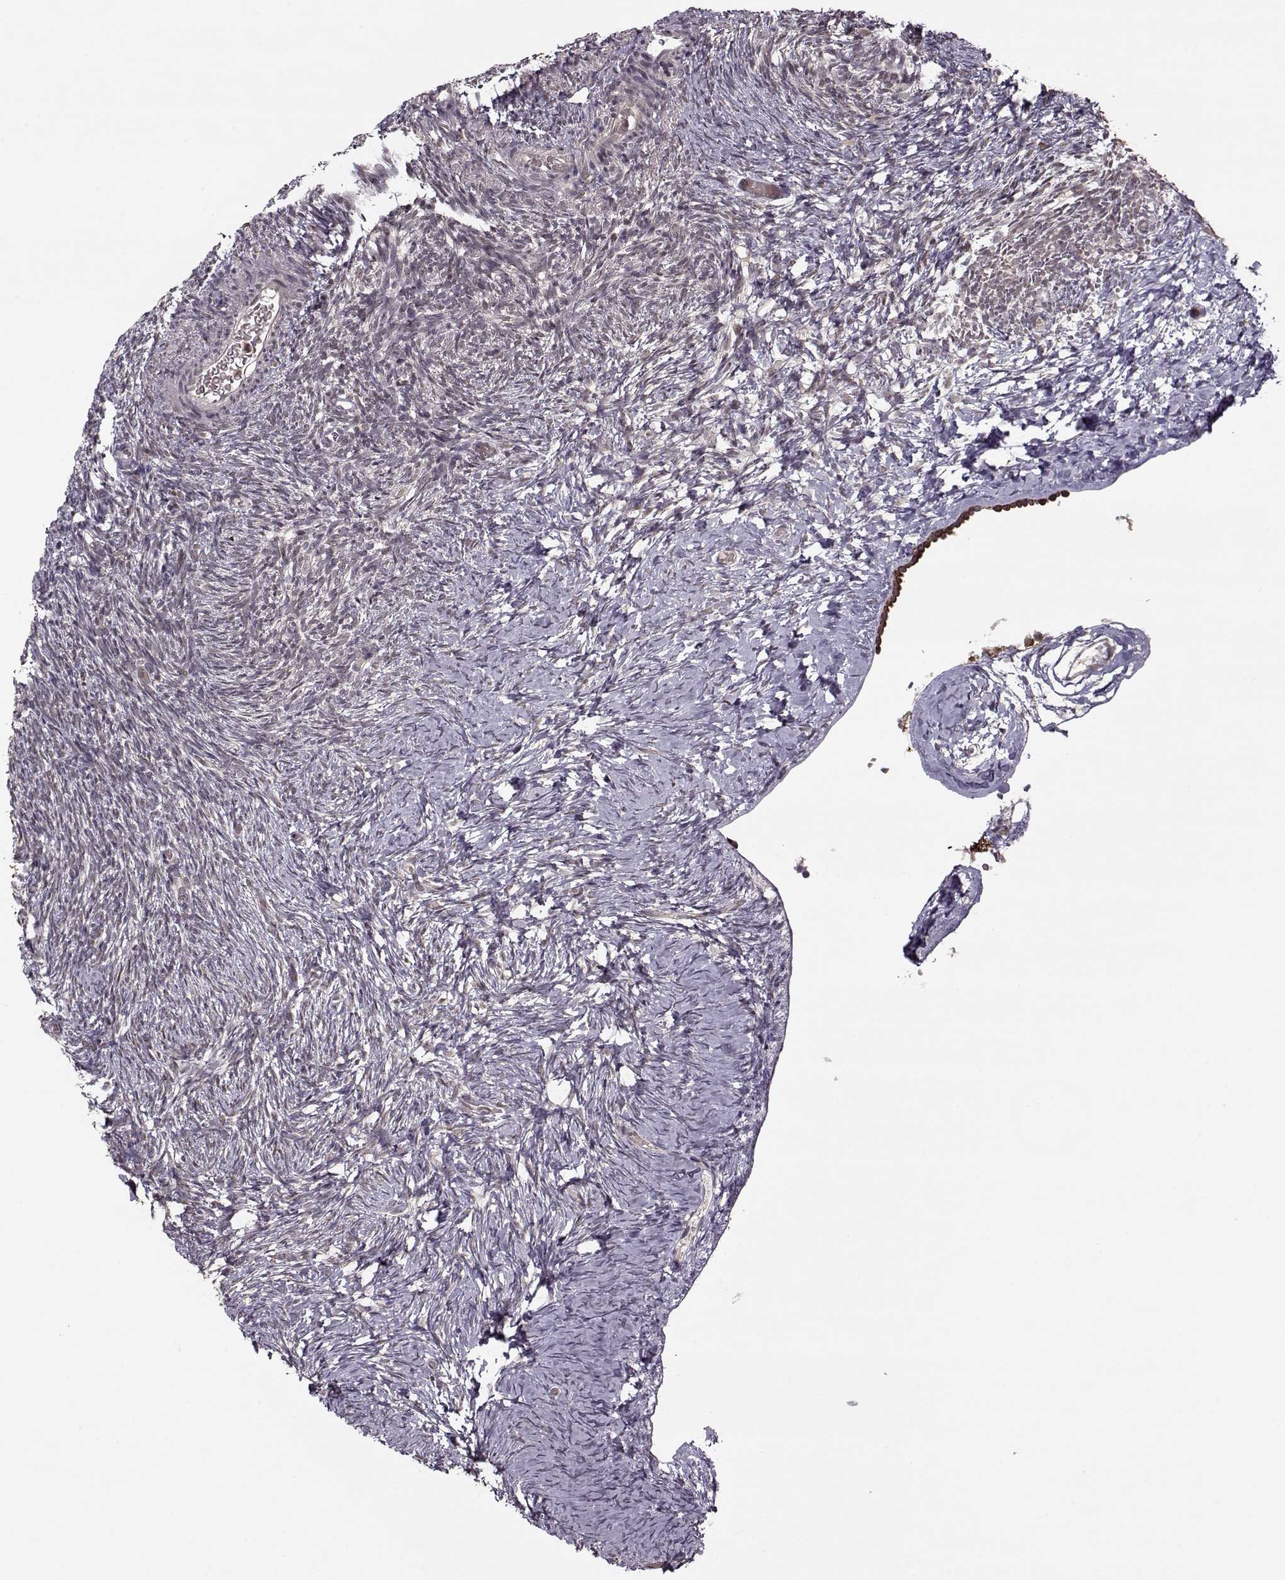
{"staining": {"intensity": "weak", "quantity": "25%-75%", "location": "nuclear"}, "tissue": "ovary", "cell_type": "Ovarian stroma cells", "image_type": "normal", "snomed": [{"axis": "morphology", "description": "Normal tissue, NOS"}, {"axis": "topography", "description": "Ovary"}], "caption": "Immunohistochemical staining of unremarkable ovary shows 25%-75% levels of weak nuclear protein positivity in approximately 25%-75% of ovarian stroma cells. The staining was performed using DAB (3,3'-diaminobenzidine), with brown indicating positive protein expression. Nuclei are stained blue with hematoxylin.", "gene": "DENND4B", "patient": {"sex": "female", "age": 39}}